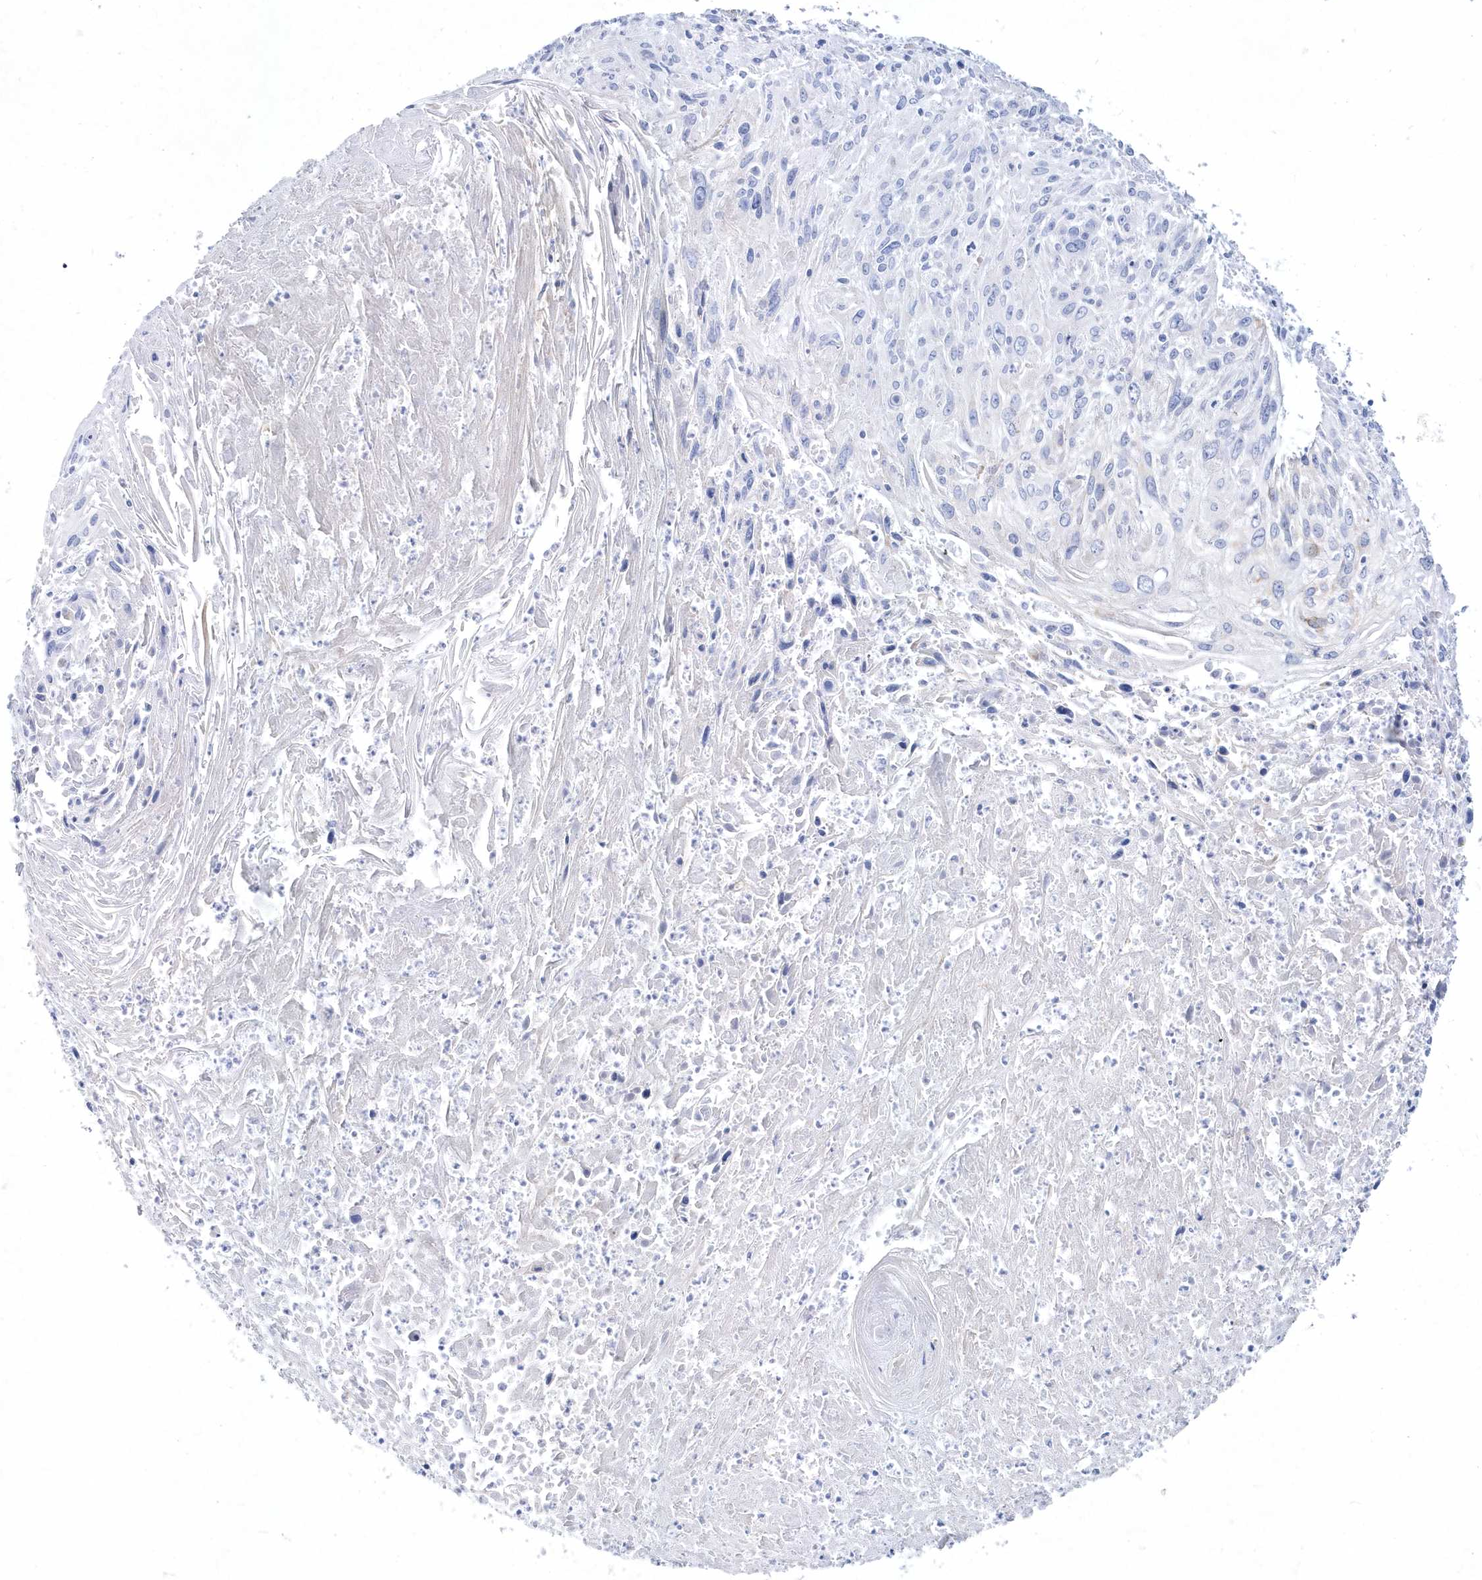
{"staining": {"intensity": "negative", "quantity": "none", "location": "none"}, "tissue": "cervical cancer", "cell_type": "Tumor cells", "image_type": "cancer", "snomed": [{"axis": "morphology", "description": "Squamous cell carcinoma, NOS"}, {"axis": "topography", "description": "Cervix"}], "caption": "Protein analysis of cervical cancer (squamous cell carcinoma) reveals no significant expression in tumor cells.", "gene": "SPINK7", "patient": {"sex": "female", "age": 51}}